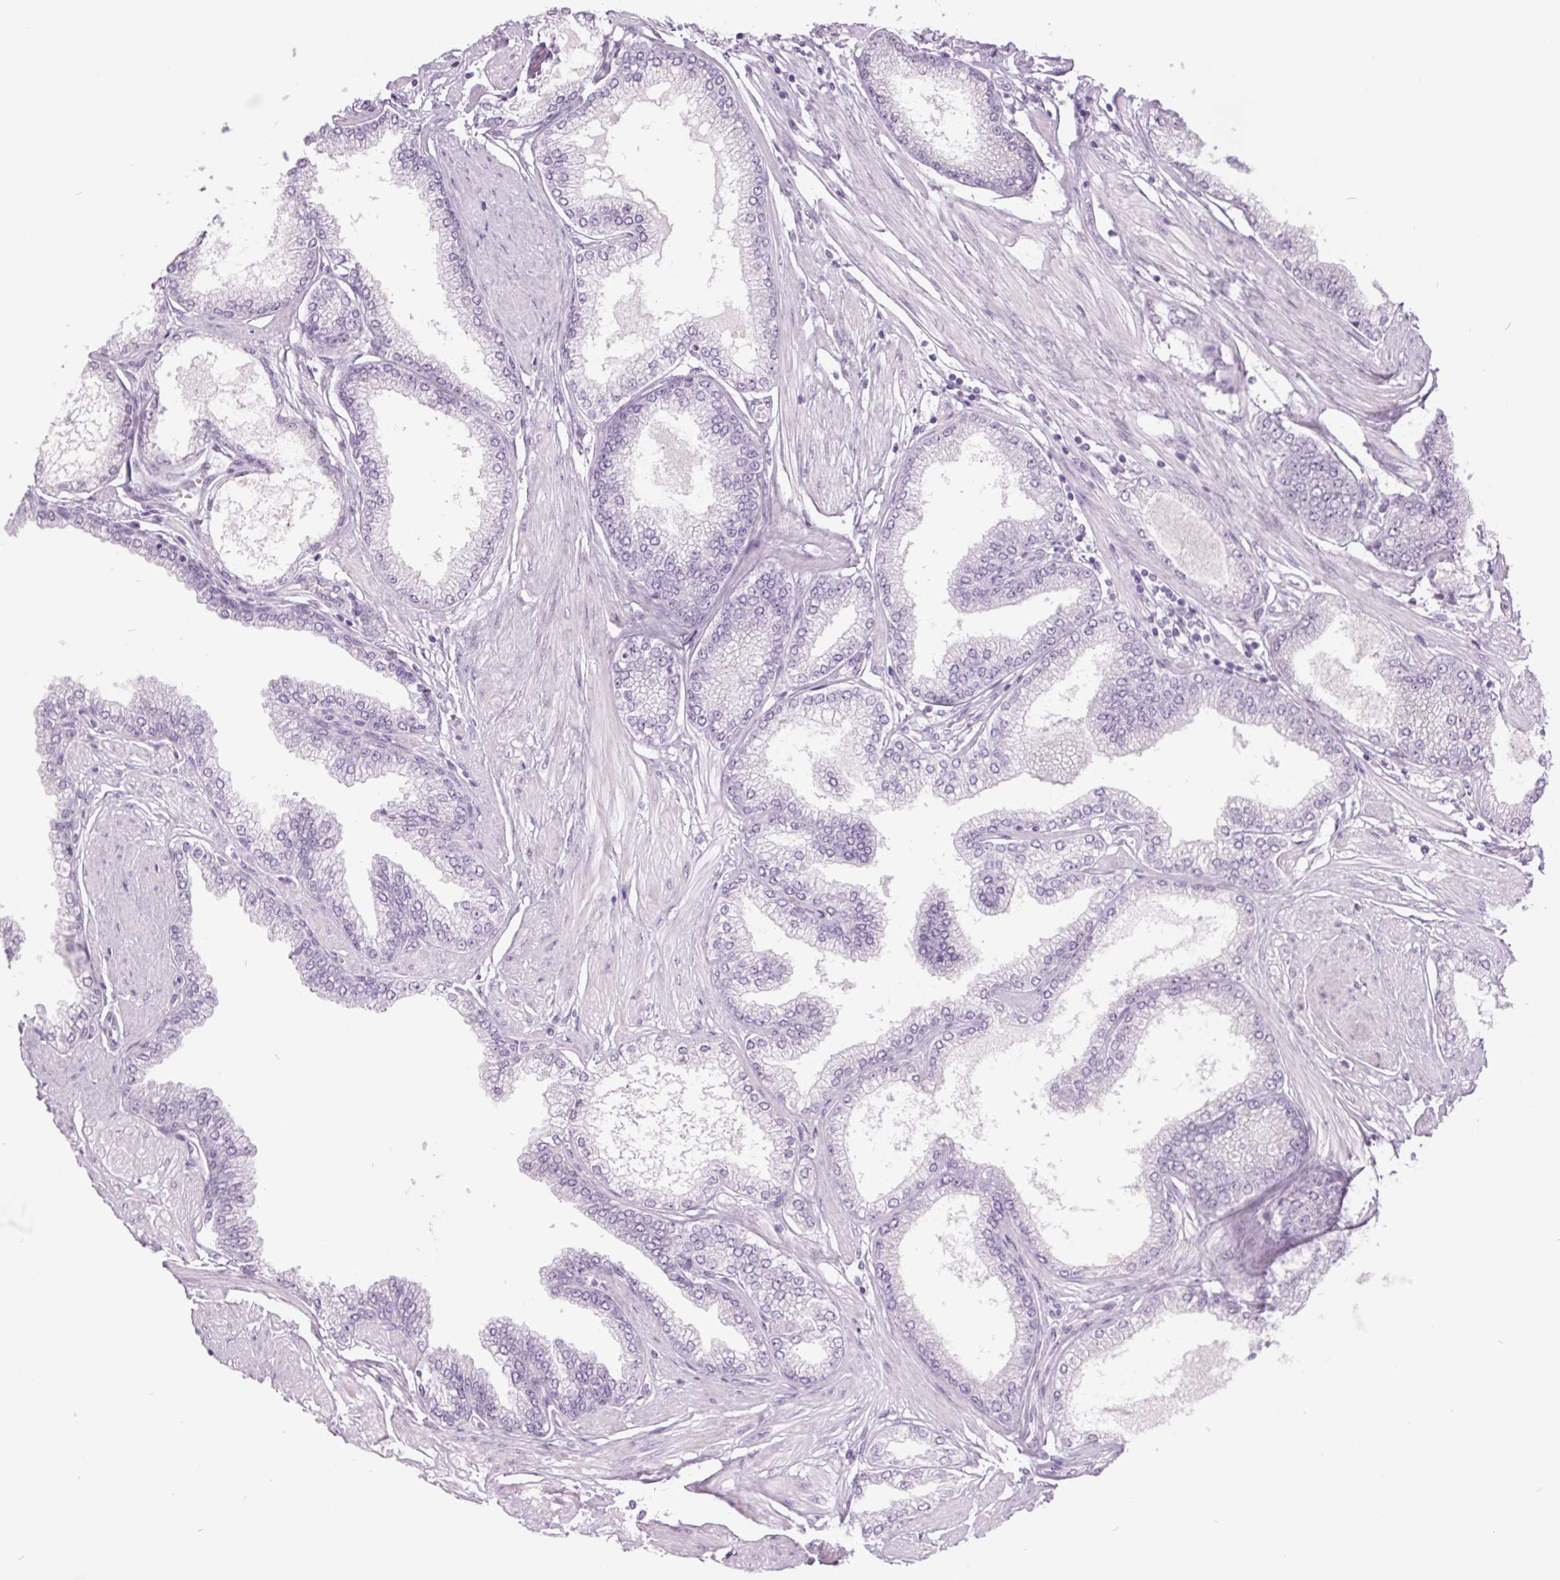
{"staining": {"intensity": "negative", "quantity": "none", "location": "none"}, "tissue": "prostate cancer", "cell_type": "Tumor cells", "image_type": "cancer", "snomed": [{"axis": "morphology", "description": "Adenocarcinoma, Low grade"}, {"axis": "topography", "description": "Prostate"}], "caption": "Immunohistochemical staining of adenocarcinoma (low-grade) (prostate) shows no significant staining in tumor cells.", "gene": "ODAD2", "patient": {"sex": "male", "age": 55}}